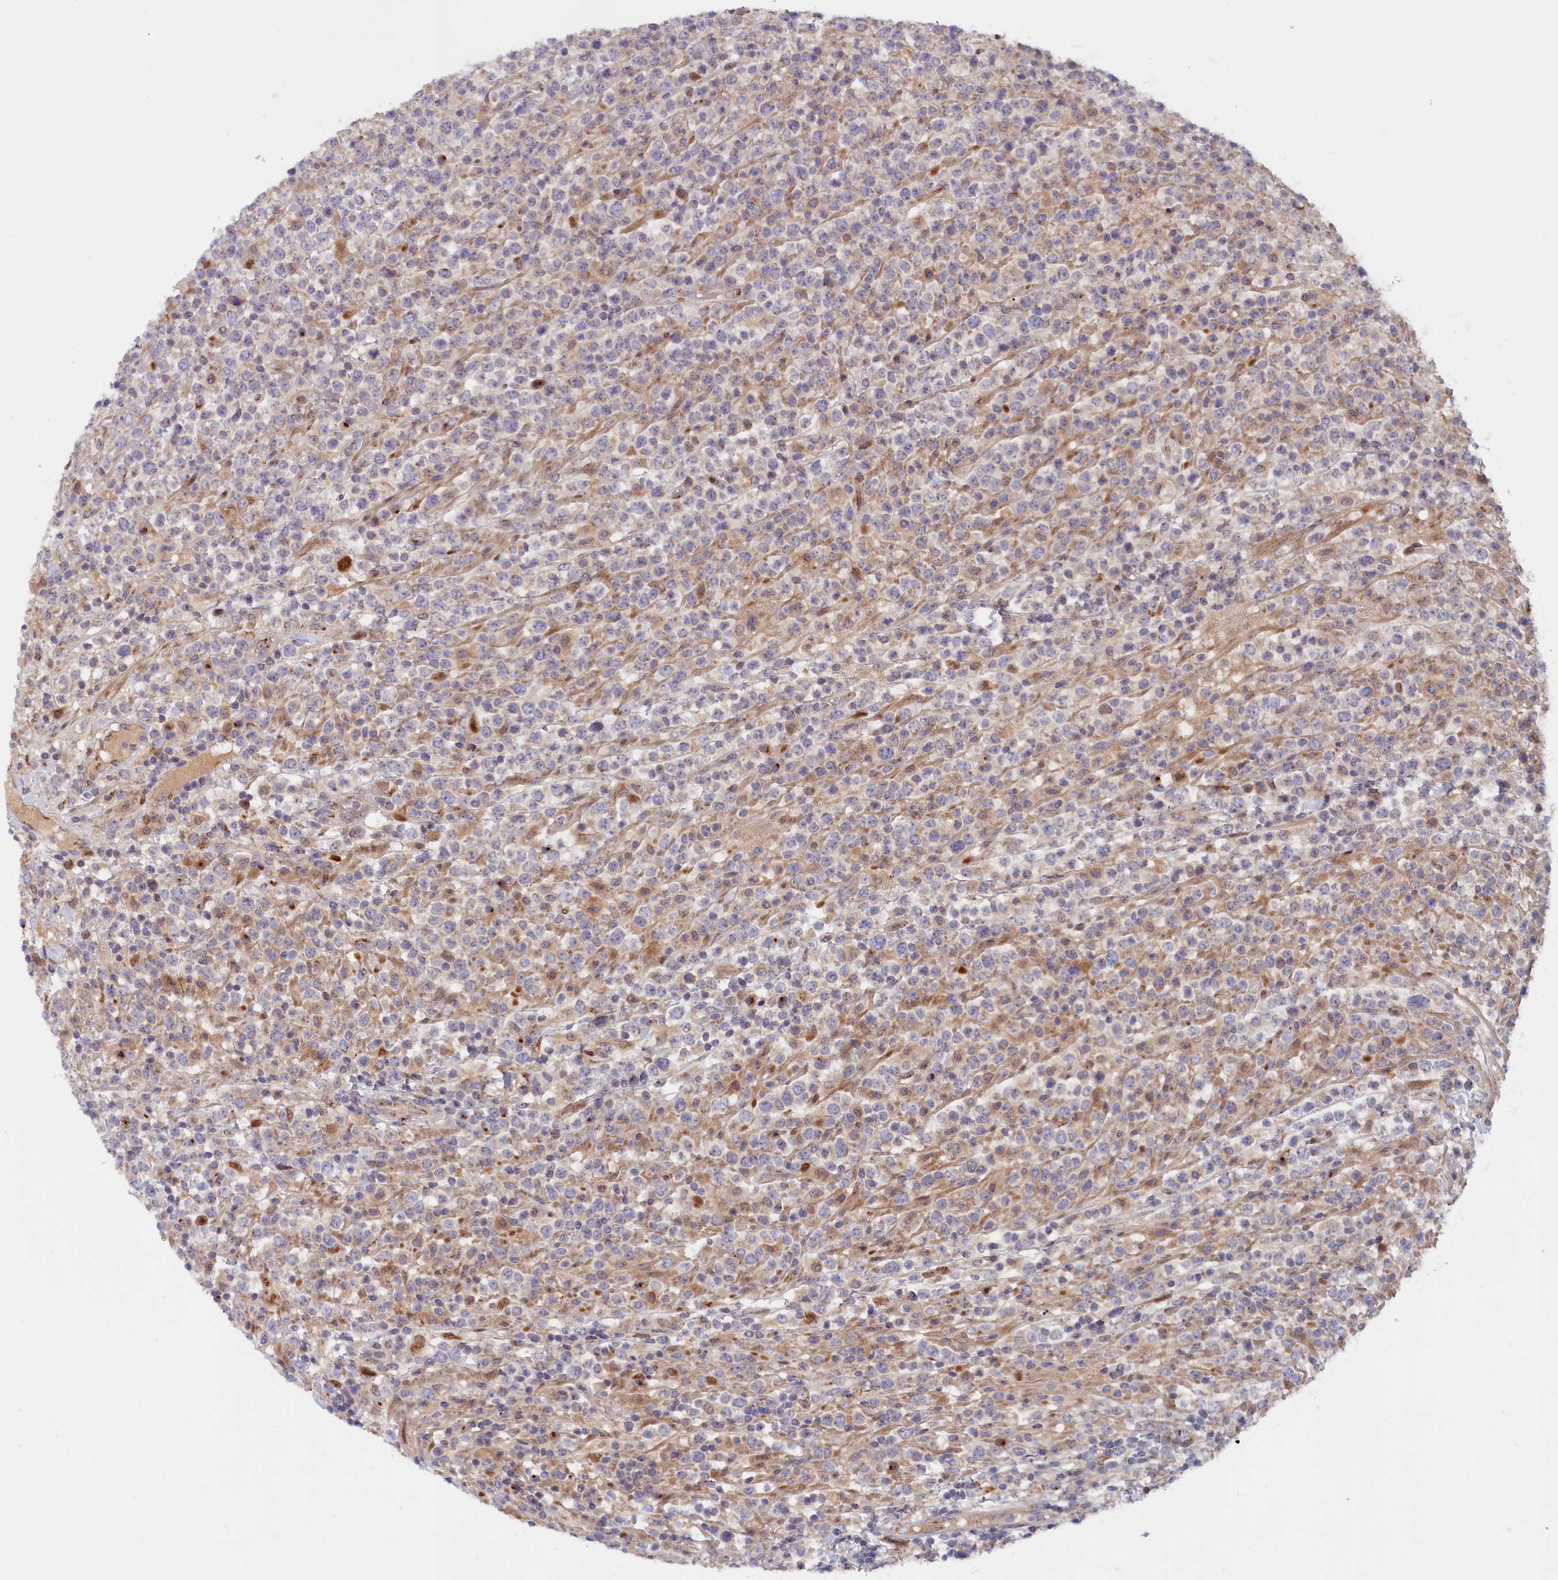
{"staining": {"intensity": "negative", "quantity": "none", "location": "none"}, "tissue": "lymphoma", "cell_type": "Tumor cells", "image_type": "cancer", "snomed": [{"axis": "morphology", "description": "Malignant lymphoma, non-Hodgkin's type, High grade"}, {"axis": "topography", "description": "Colon"}], "caption": "High power microscopy histopathology image of an immunohistochemistry (IHC) histopathology image of lymphoma, revealing no significant staining in tumor cells. The staining was performed using DAB (3,3'-diaminobenzidine) to visualize the protein expression in brown, while the nuclei were stained in blue with hematoxylin (Magnification: 20x).", "gene": "CHST12", "patient": {"sex": "female", "age": 53}}